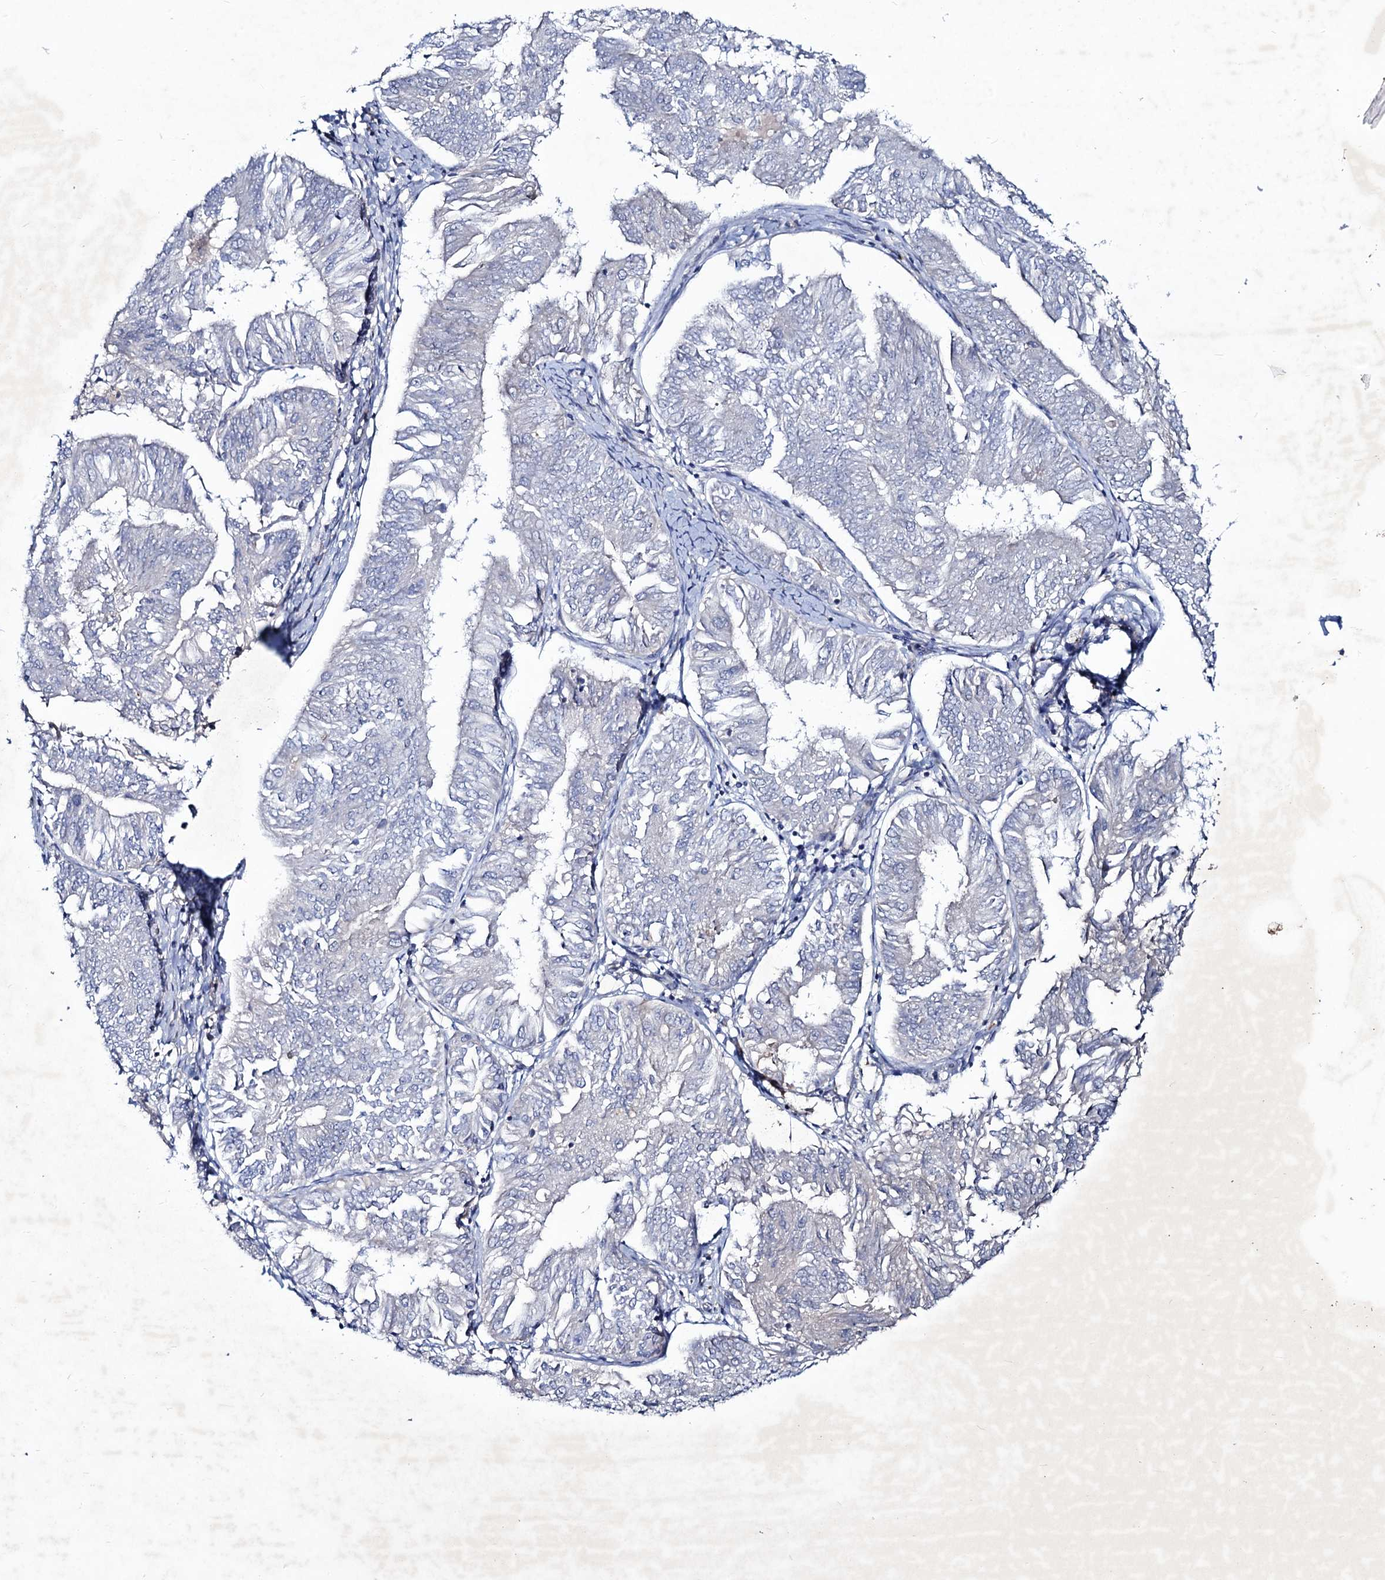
{"staining": {"intensity": "negative", "quantity": "none", "location": "none"}, "tissue": "endometrial cancer", "cell_type": "Tumor cells", "image_type": "cancer", "snomed": [{"axis": "morphology", "description": "Adenocarcinoma, NOS"}, {"axis": "topography", "description": "Endometrium"}], "caption": "A micrograph of endometrial cancer stained for a protein shows no brown staining in tumor cells.", "gene": "RNF6", "patient": {"sex": "female", "age": 58}}